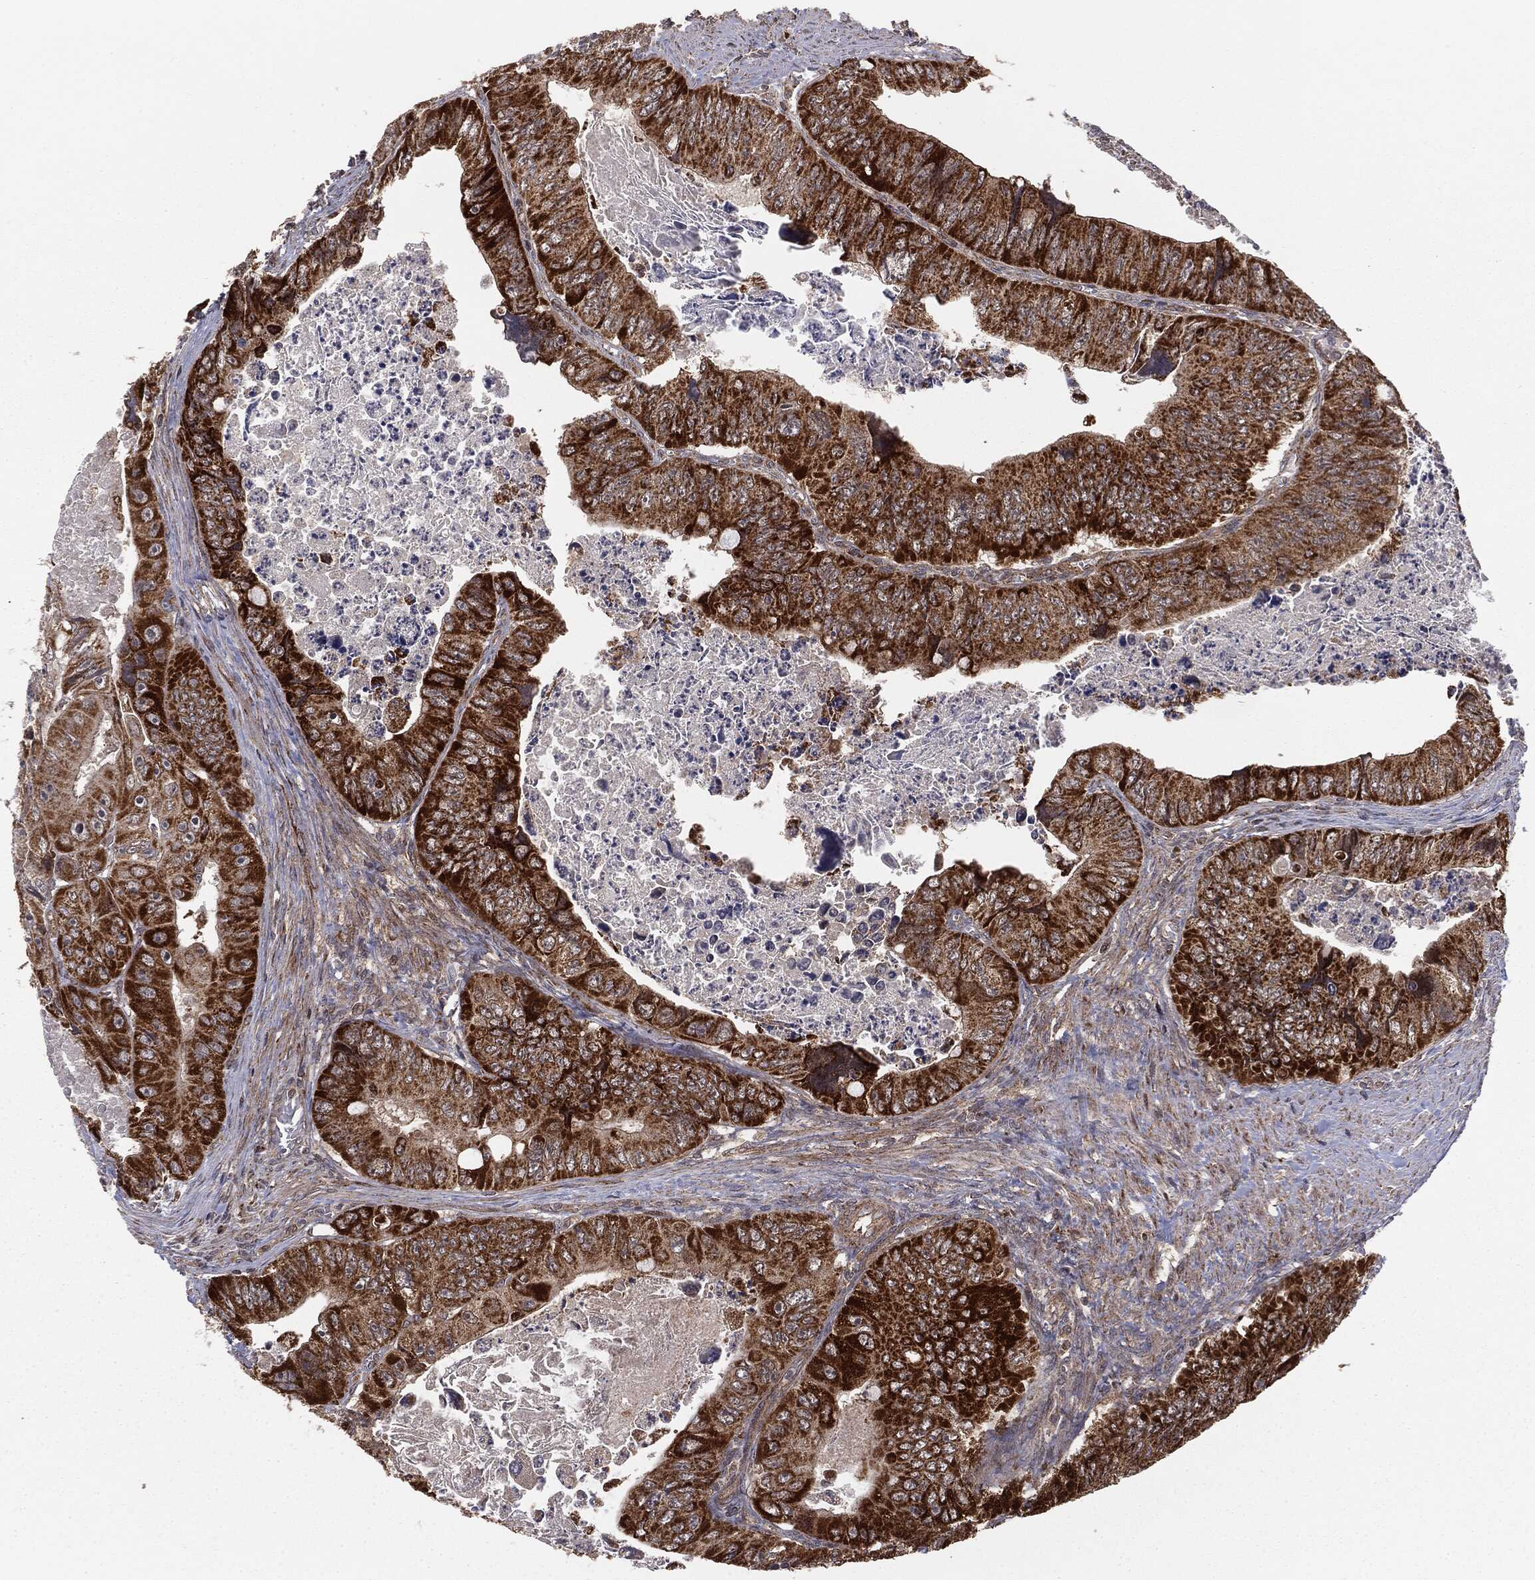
{"staining": {"intensity": "strong", "quantity": ">75%", "location": "cytoplasmic/membranous"}, "tissue": "colorectal cancer", "cell_type": "Tumor cells", "image_type": "cancer", "snomed": [{"axis": "morphology", "description": "Adenocarcinoma, NOS"}, {"axis": "topography", "description": "Colon"}], "caption": "Colorectal adenocarcinoma tissue displays strong cytoplasmic/membranous positivity in approximately >75% of tumor cells, visualized by immunohistochemistry. Nuclei are stained in blue.", "gene": "MTOR", "patient": {"sex": "female", "age": 84}}